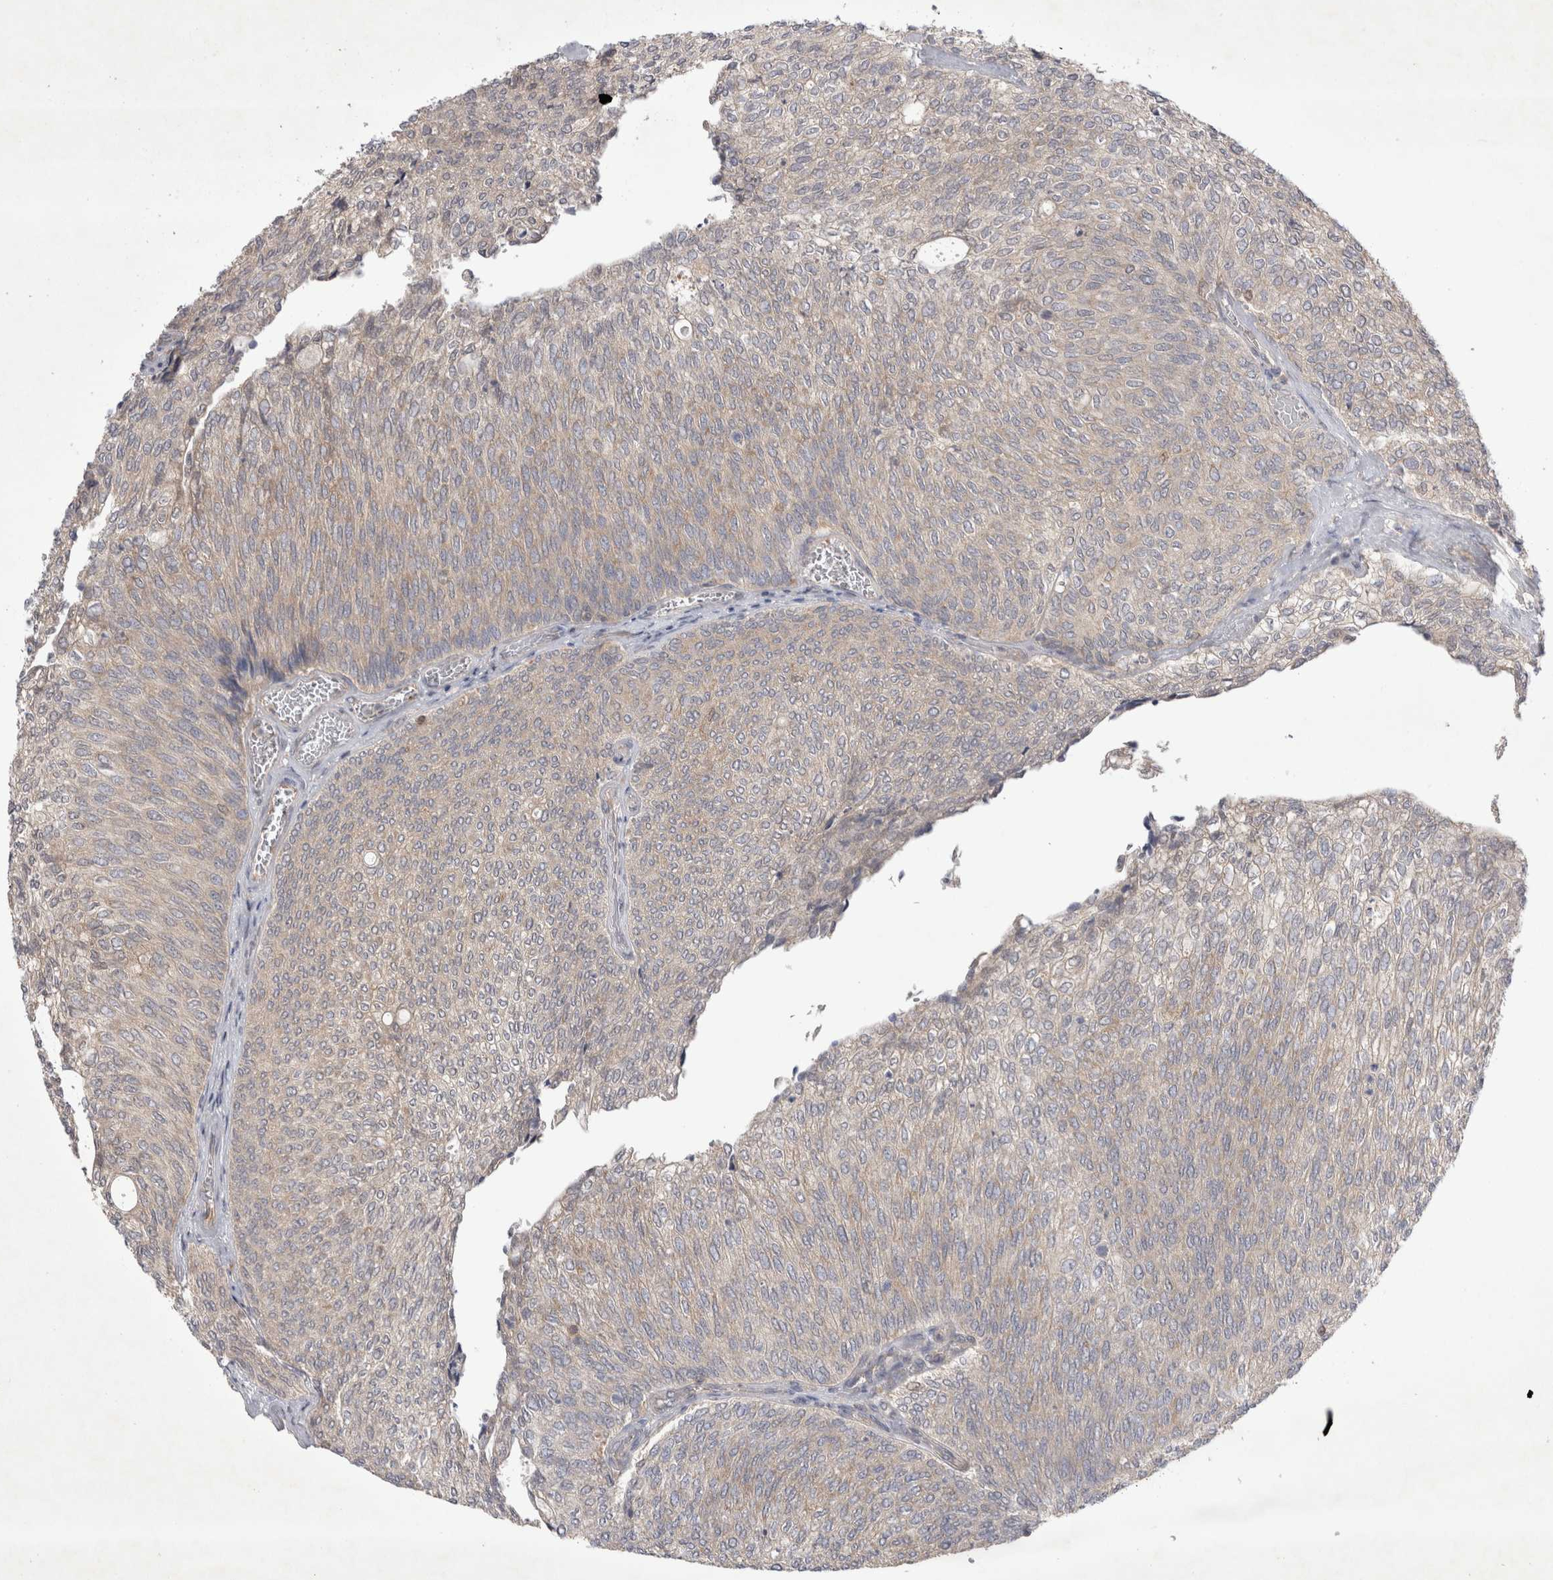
{"staining": {"intensity": "weak", "quantity": "25%-75%", "location": "cytoplasmic/membranous"}, "tissue": "urothelial cancer", "cell_type": "Tumor cells", "image_type": "cancer", "snomed": [{"axis": "morphology", "description": "Urothelial carcinoma, Low grade"}, {"axis": "topography", "description": "Urinary bladder"}], "caption": "Urothelial carcinoma (low-grade) tissue exhibits weak cytoplasmic/membranous positivity in about 25%-75% of tumor cells, visualized by immunohistochemistry.", "gene": "SRD5A3", "patient": {"sex": "female", "age": 79}}